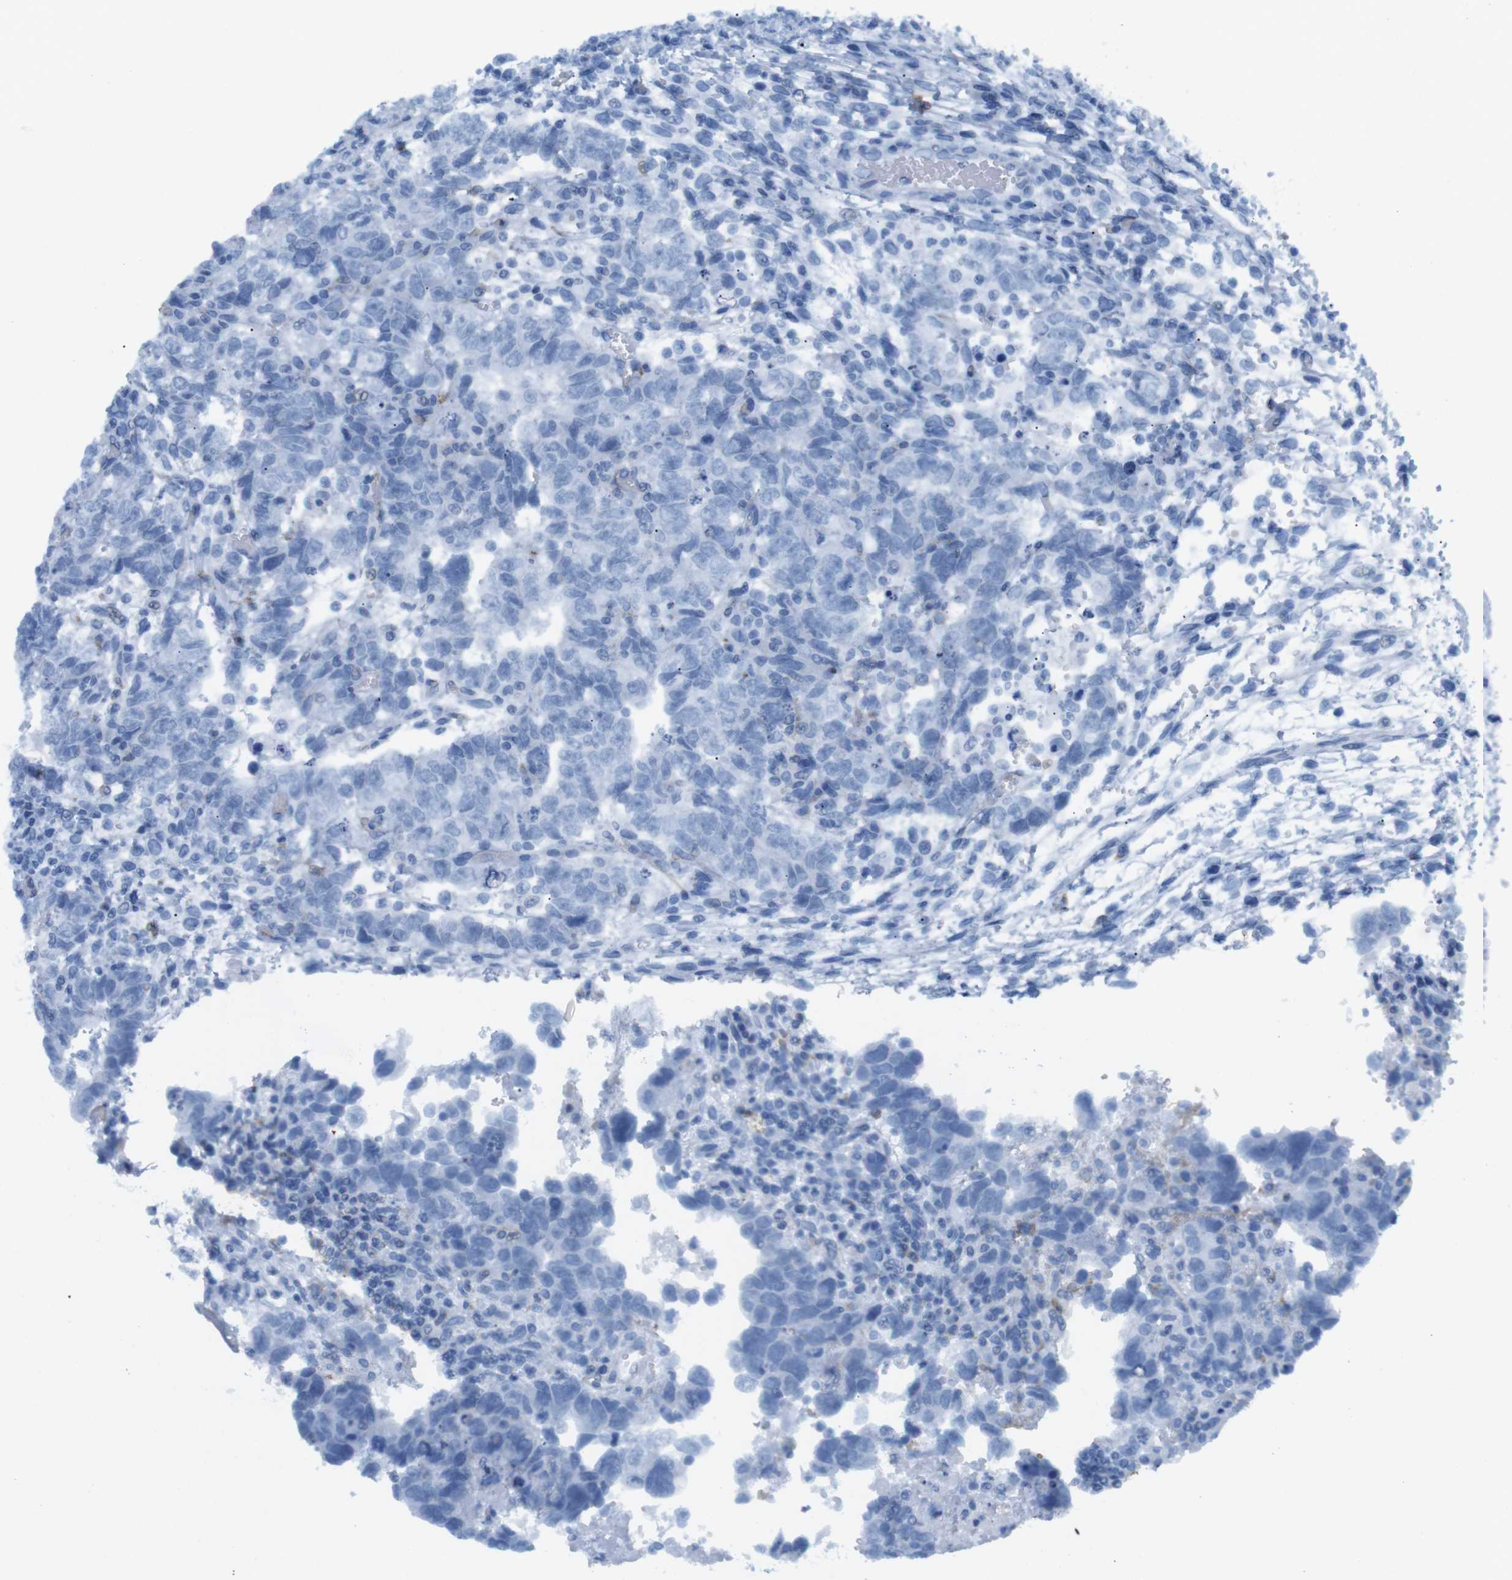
{"staining": {"intensity": "negative", "quantity": "none", "location": "none"}, "tissue": "testis cancer", "cell_type": "Tumor cells", "image_type": "cancer", "snomed": [{"axis": "morphology", "description": "Carcinoma, Embryonal, NOS"}, {"axis": "topography", "description": "Testis"}], "caption": "Tumor cells are negative for protein expression in human testis cancer (embryonal carcinoma).", "gene": "TNFRSF4", "patient": {"sex": "male", "age": 36}}